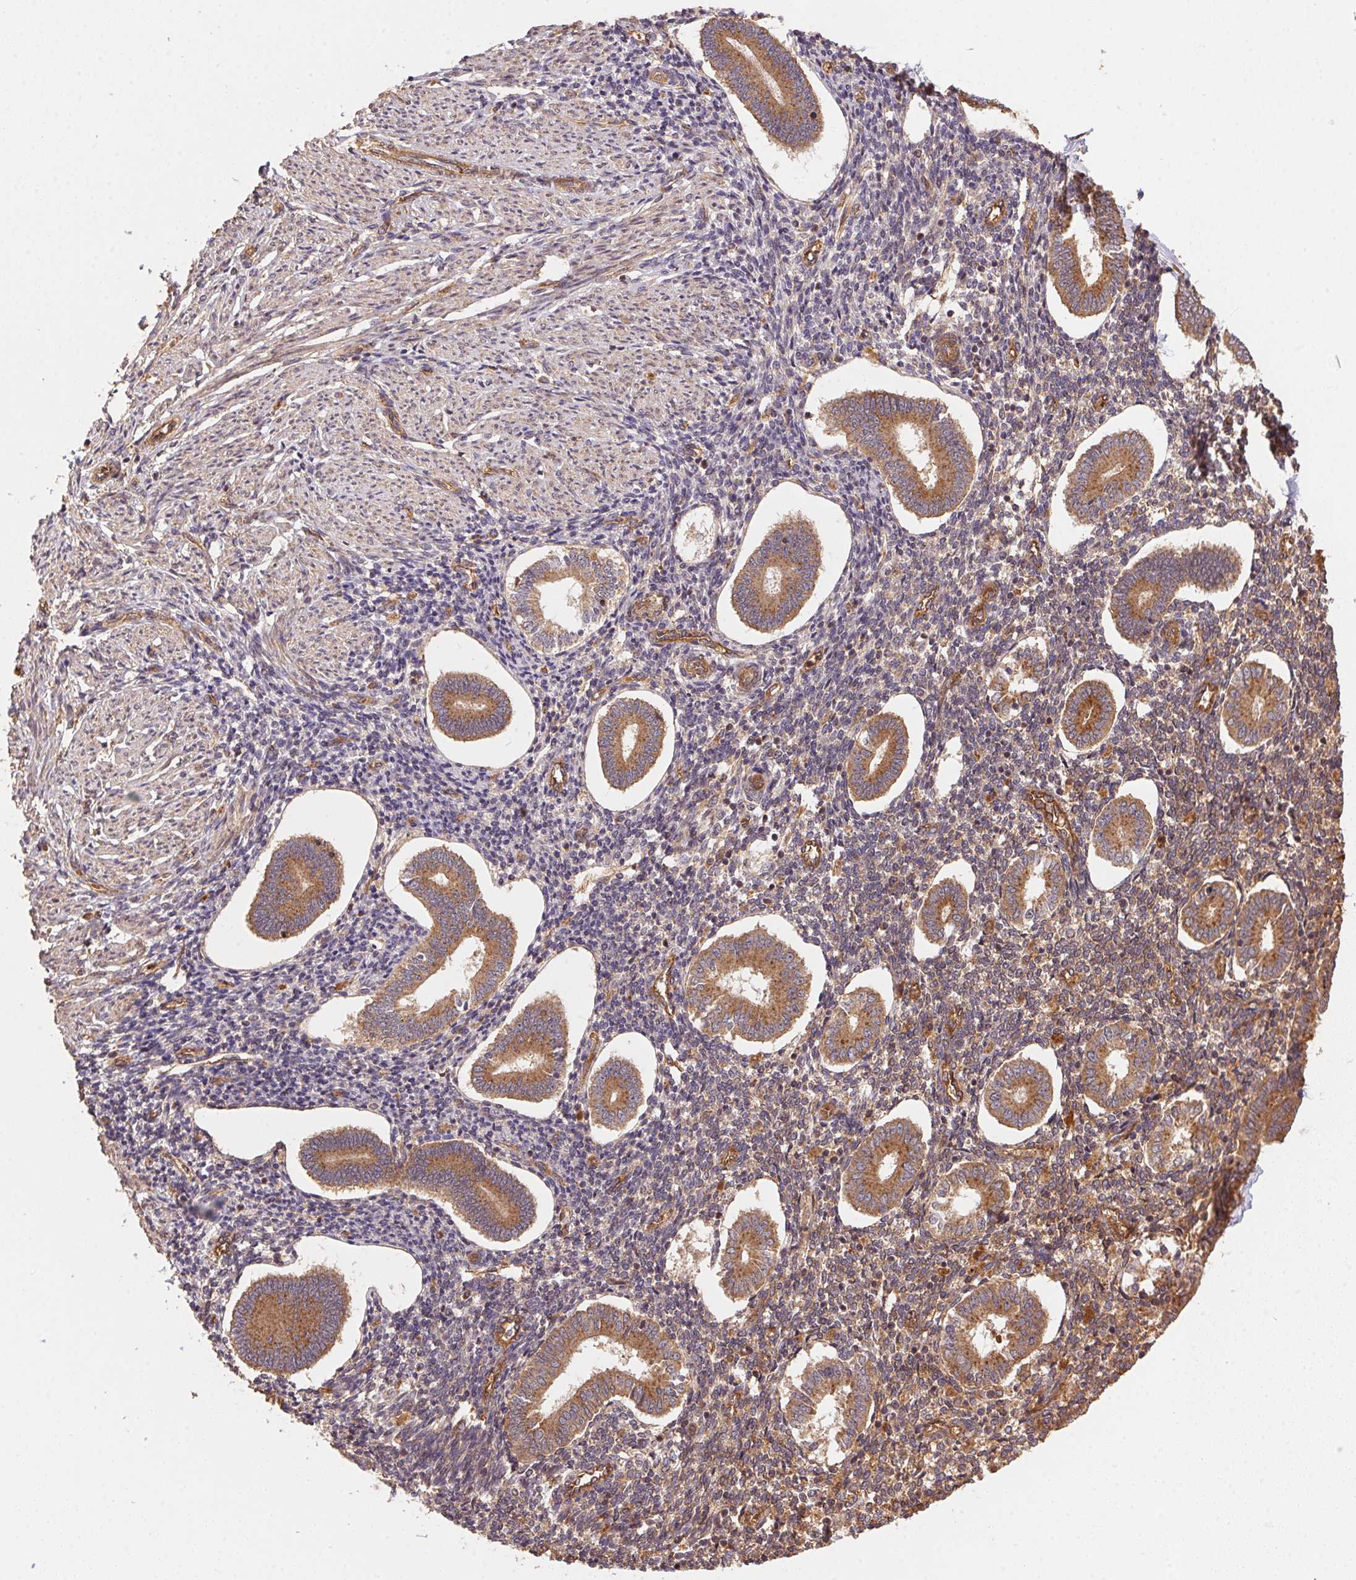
{"staining": {"intensity": "moderate", "quantity": "25%-75%", "location": "cytoplasmic/membranous"}, "tissue": "endometrium", "cell_type": "Cells in endometrial stroma", "image_type": "normal", "snomed": [{"axis": "morphology", "description": "Normal tissue, NOS"}, {"axis": "topography", "description": "Endometrium"}], "caption": "Immunohistochemical staining of normal endometrium exhibits moderate cytoplasmic/membranous protein expression in about 25%-75% of cells in endometrial stroma. (DAB IHC, brown staining for protein, blue staining for nuclei).", "gene": "USE1", "patient": {"sex": "female", "age": 40}}